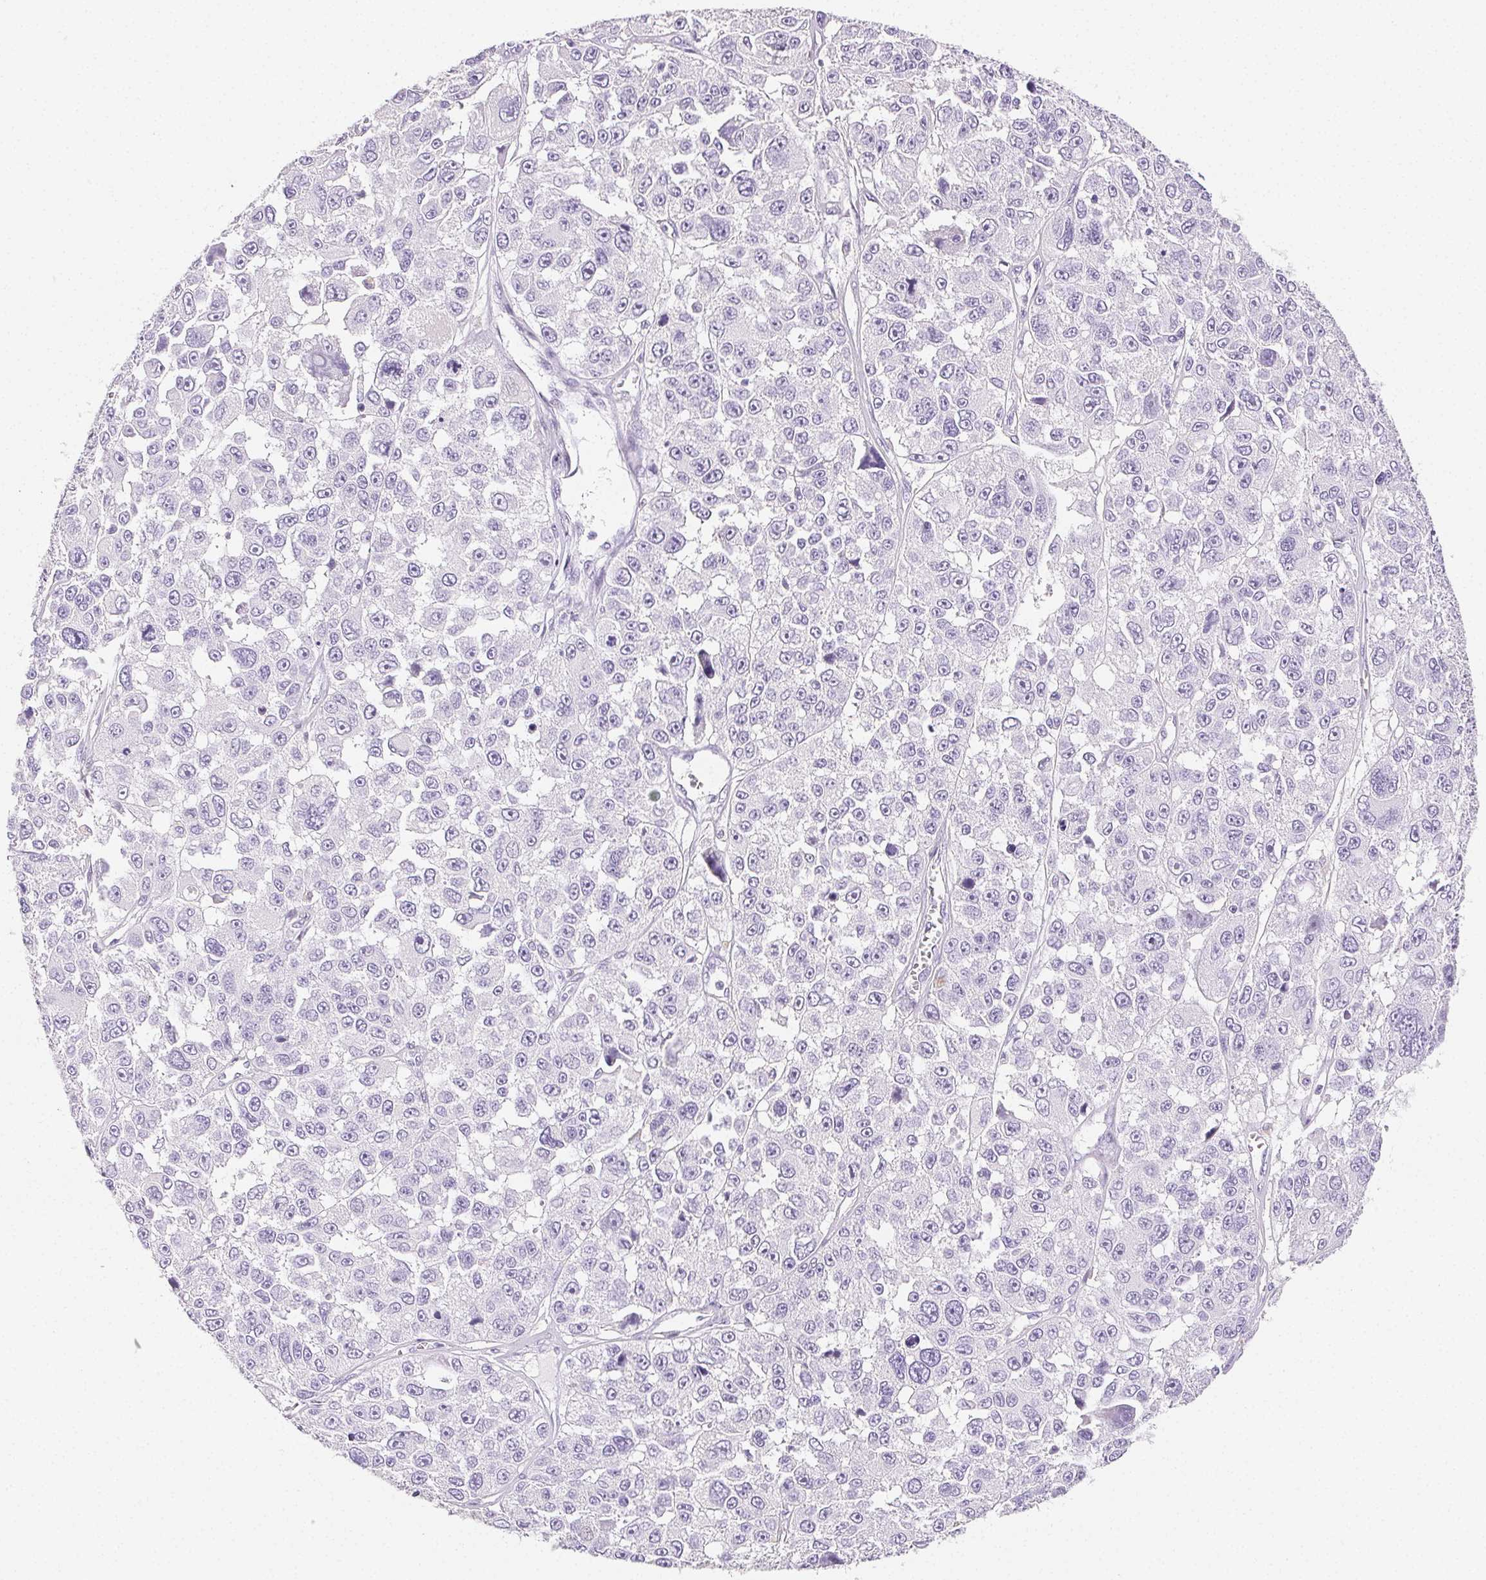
{"staining": {"intensity": "negative", "quantity": "none", "location": "none"}, "tissue": "melanoma", "cell_type": "Tumor cells", "image_type": "cancer", "snomed": [{"axis": "morphology", "description": "Malignant melanoma, NOS"}, {"axis": "topography", "description": "Skin"}], "caption": "The histopathology image demonstrates no significant positivity in tumor cells of malignant melanoma.", "gene": "BEND2", "patient": {"sex": "female", "age": 66}}